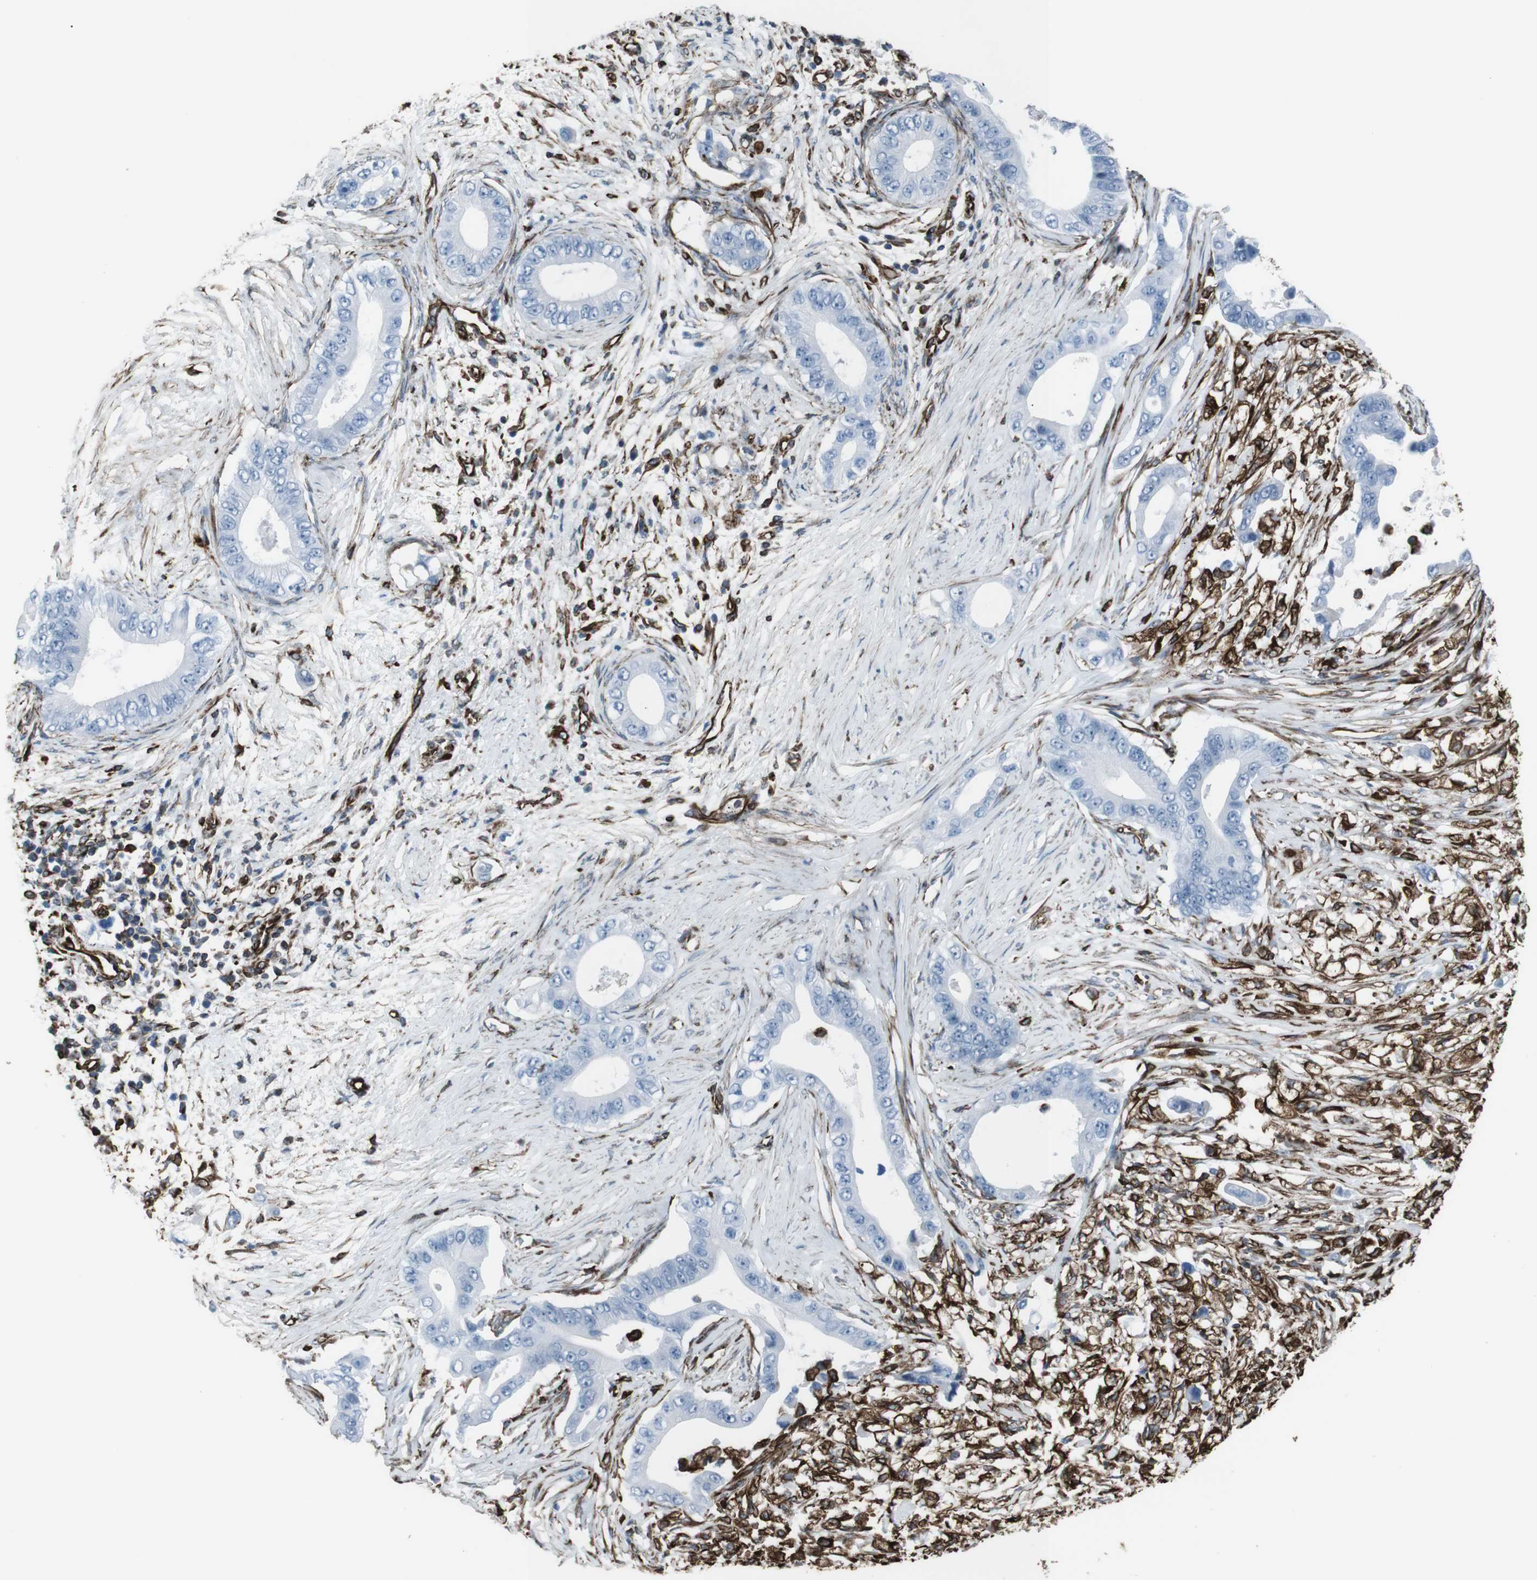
{"staining": {"intensity": "negative", "quantity": "none", "location": "none"}, "tissue": "pancreatic cancer", "cell_type": "Tumor cells", "image_type": "cancer", "snomed": [{"axis": "morphology", "description": "Adenocarcinoma, NOS"}, {"axis": "topography", "description": "Pancreas"}], "caption": "The immunohistochemistry (IHC) micrograph has no significant staining in tumor cells of pancreatic cancer tissue. The staining was performed using DAB to visualize the protein expression in brown, while the nuclei were stained in blue with hematoxylin (Magnification: 20x).", "gene": "ZDHHC6", "patient": {"sex": "male", "age": 77}}